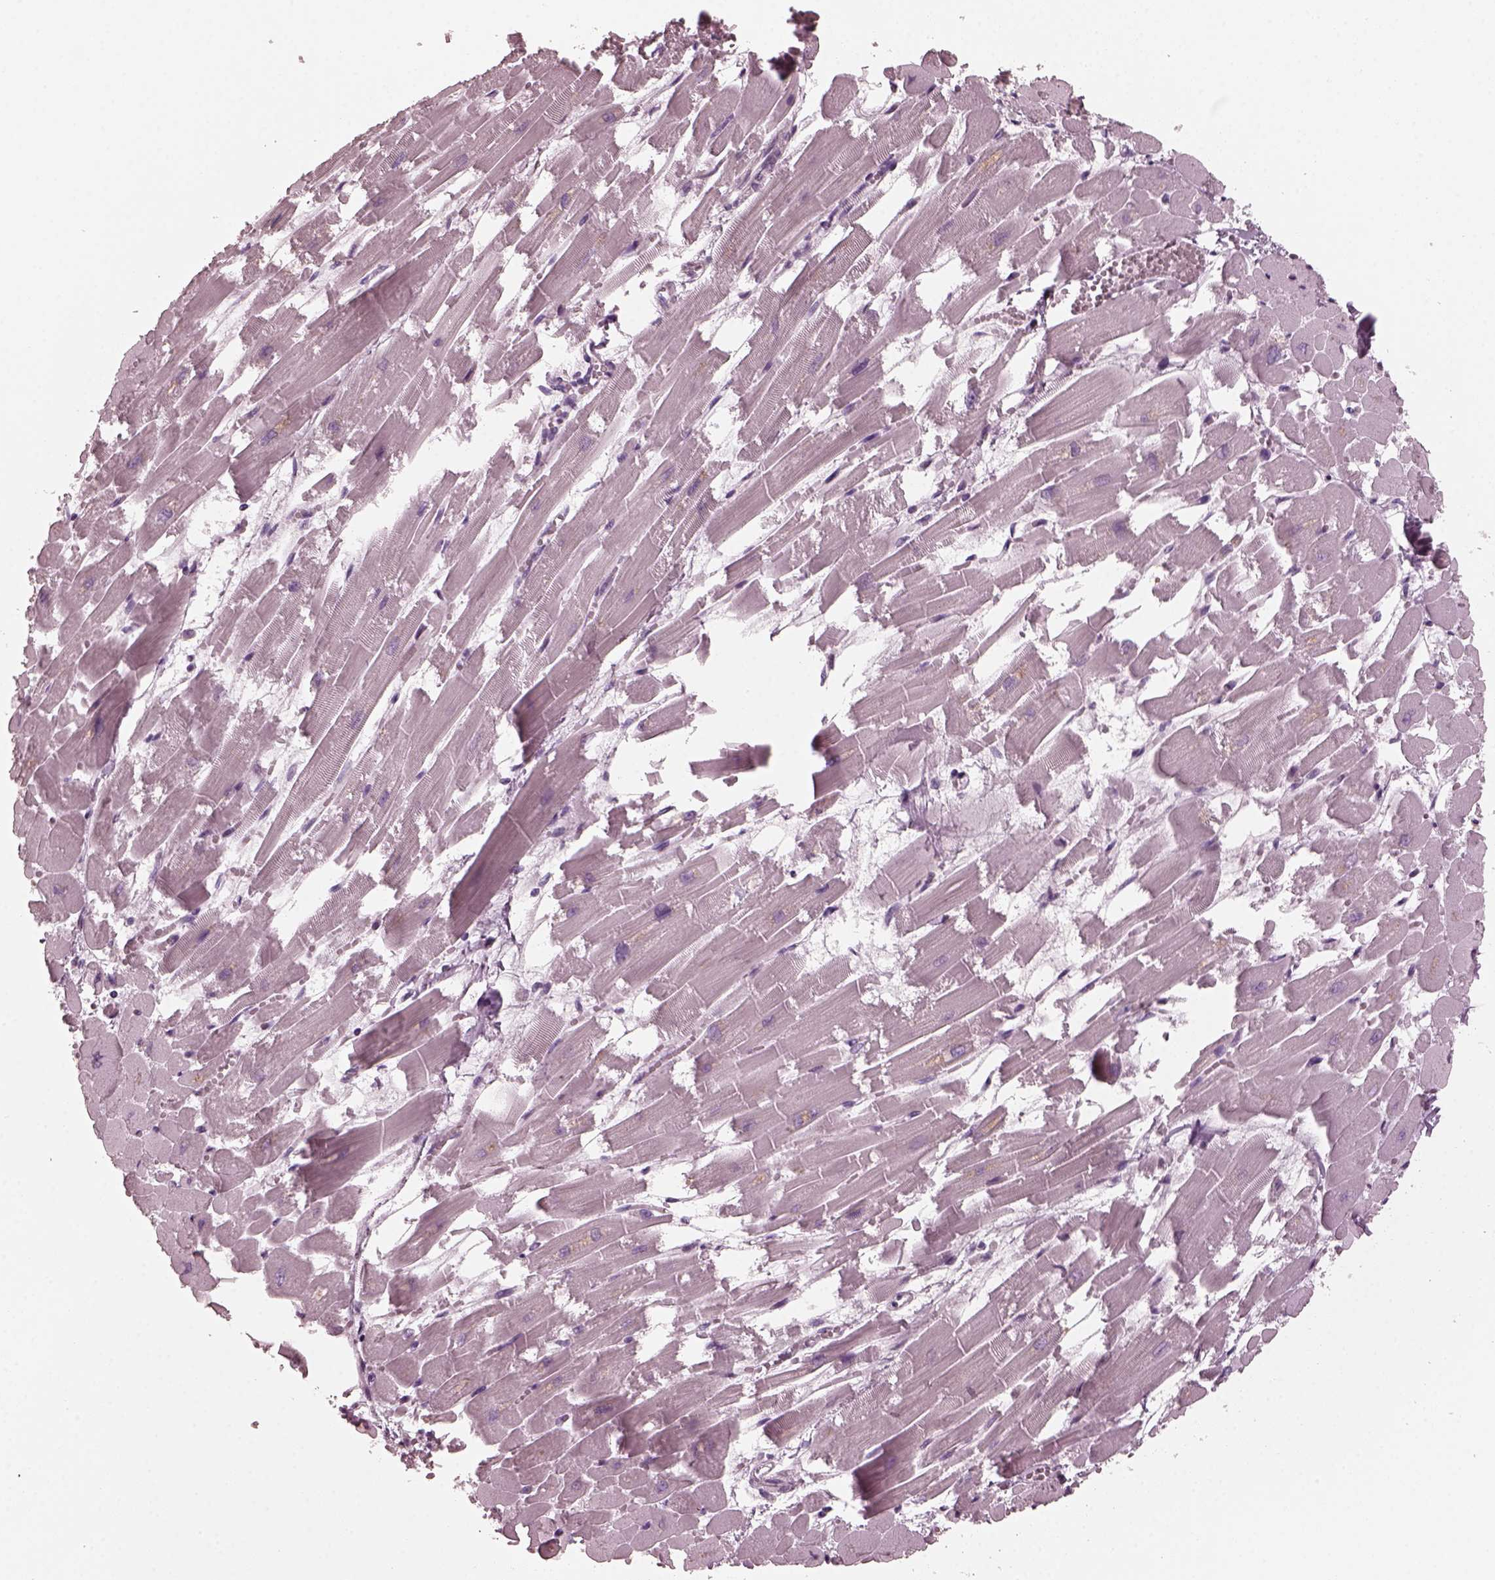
{"staining": {"intensity": "negative", "quantity": "none", "location": "none"}, "tissue": "heart muscle", "cell_type": "Cardiomyocytes", "image_type": "normal", "snomed": [{"axis": "morphology", "description": "Normal tissue, NOS"}, {"axis": "topography", "description": "Heart"}], "caption": "This image is of benign heart muscle stained with immunohistochemistry to label a protein in brown with the nuclei are counter-stained blue. There is no expression in cardiomyocytes.", "gene": "RCVRN", "patient": {"sex": "female", "age": 52}}